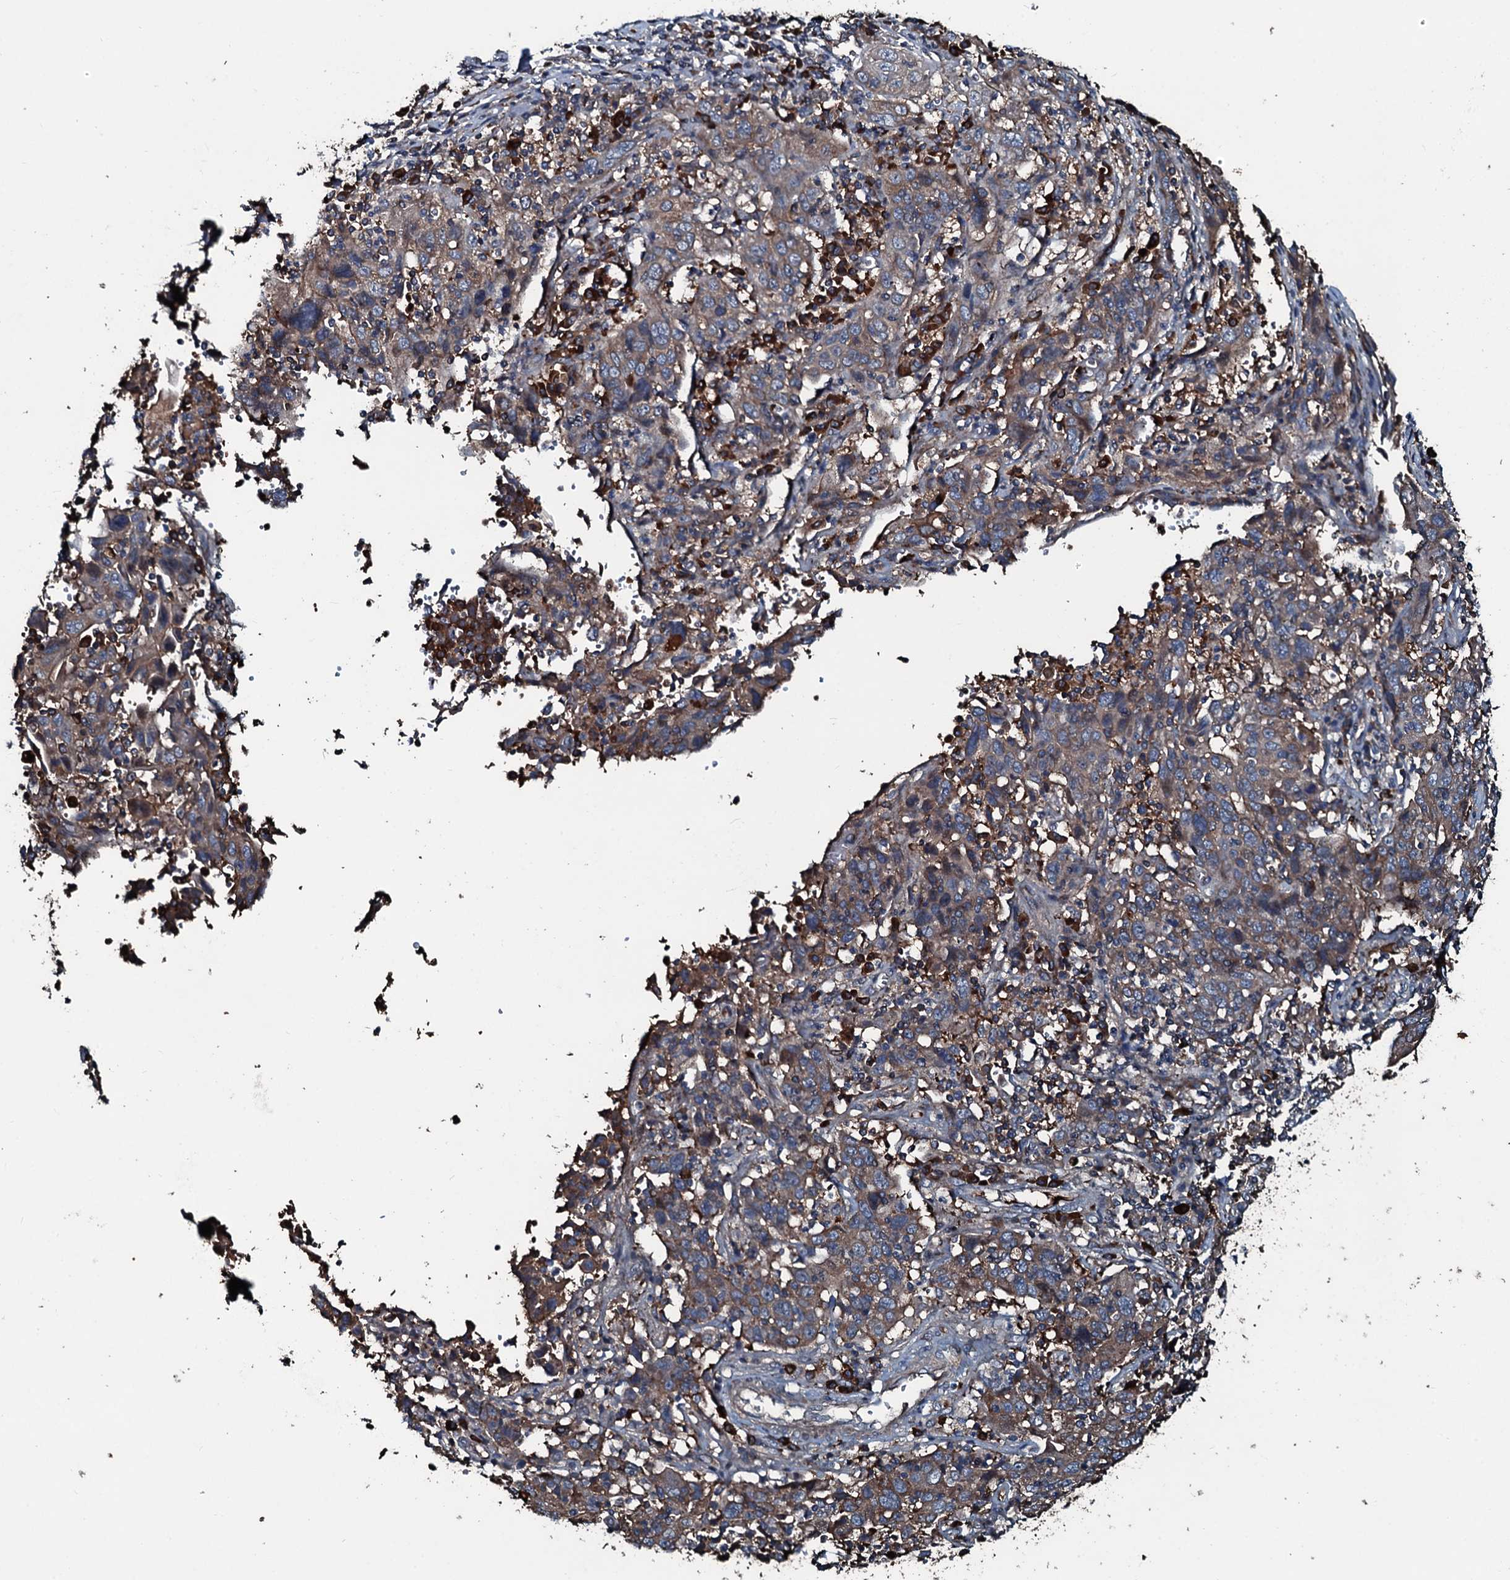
{"staining": {"intensity": "moderate", "quantity": ">75%", "location": "cytoplasmic/membranous"}, "tissue": "cervical cancer", "cell_type": "Tumor cells", "image_type": "cancer", "snomed": [{"axis": "morphology", "description": "Squamous cell carcinoma, NOS"}, {"axis": "topography", "description": "Cervix"}], "caption": "DAB immunohistochemical staining of human cervical squamous cell carcinoma displays moderate cytoplasmic/membranous protein expression in about >75% of tumor cells.", "gene": "AARS1", "patient": {"sex": "female", "age": 46}}